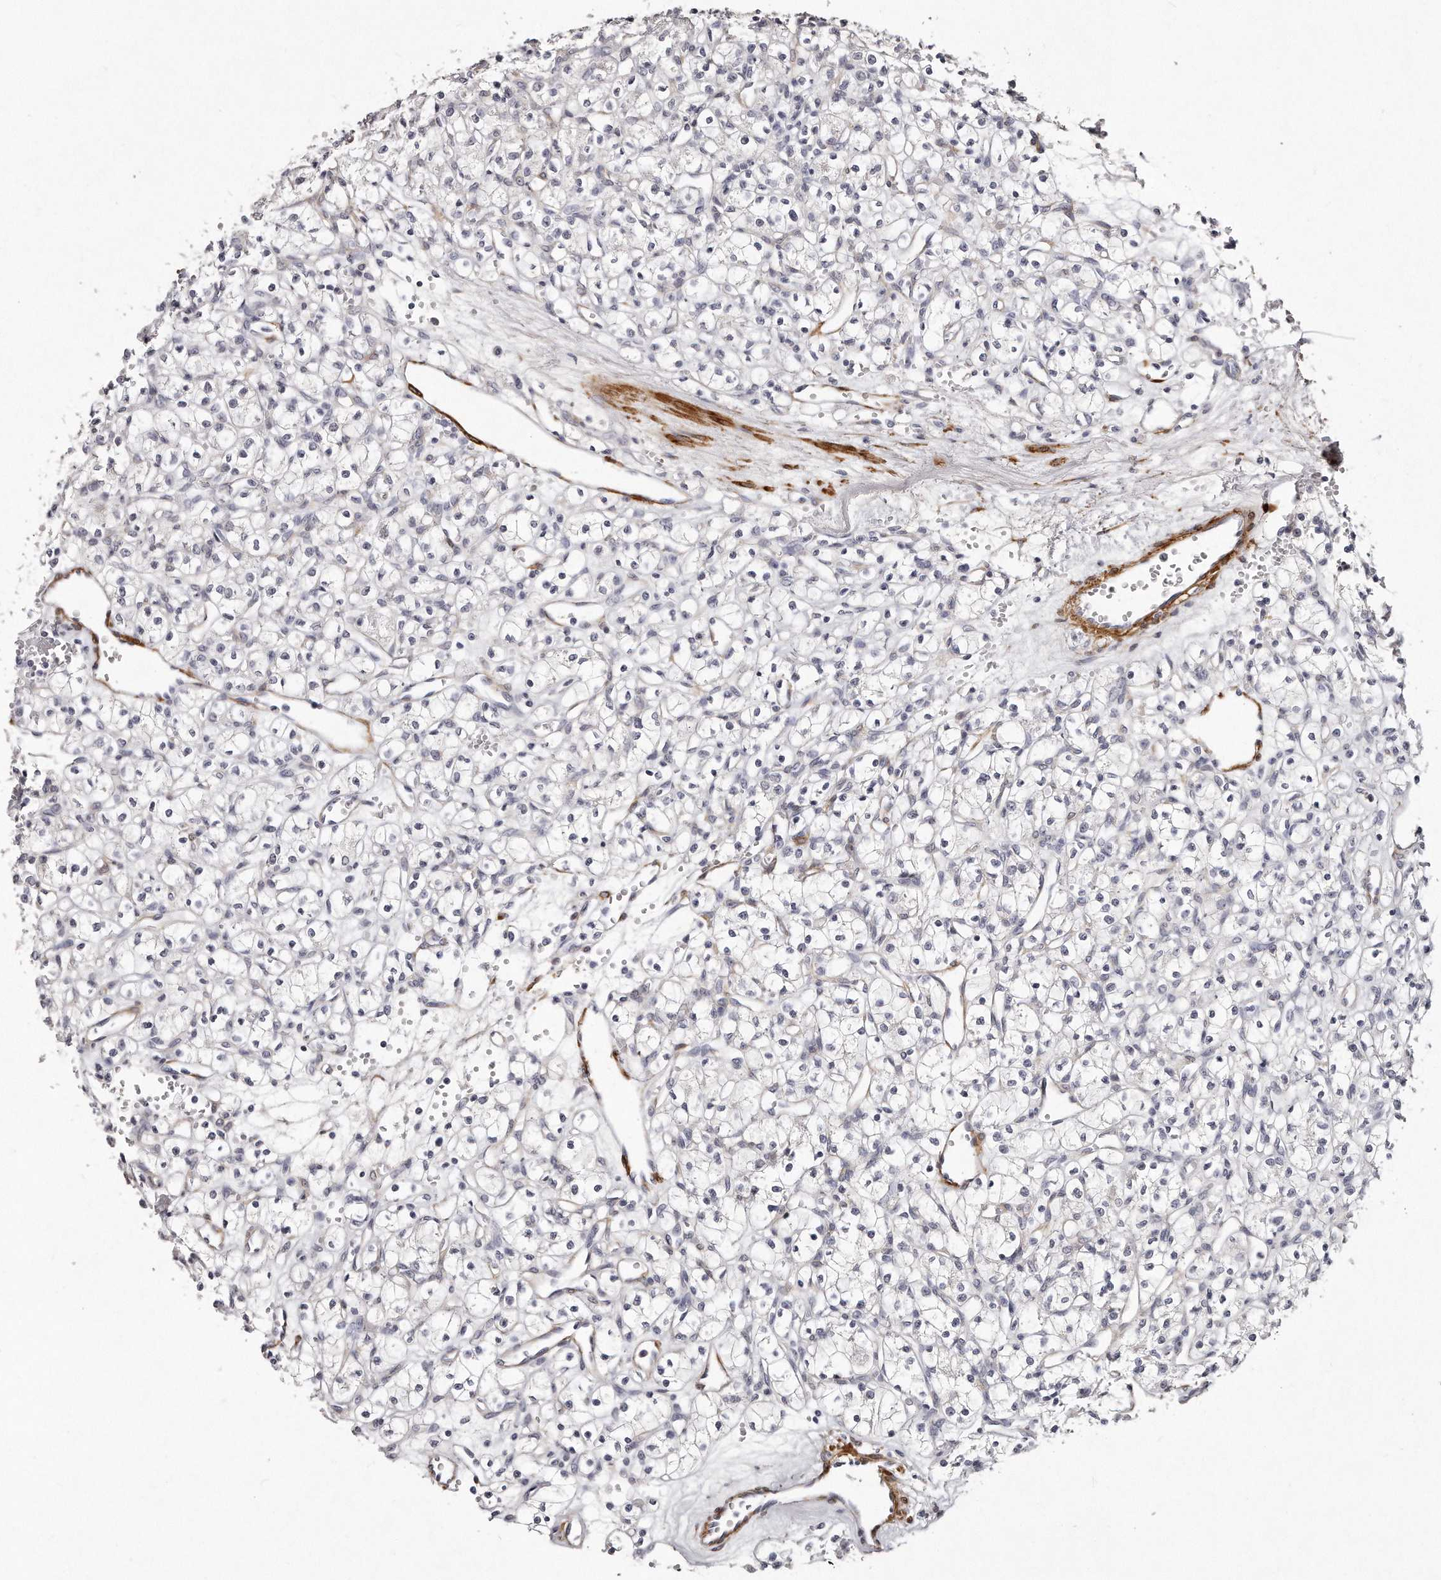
{"staining": {"intensity": "negative", "quantity": "none", "location": "none"}, "tissue": "renal cancer", "cell_type": "Tumor cells", "image_type": "cancer", "snomed": [{"axis": "morphology", "description": "Adenocarcinoma, NOS"}, {"axis": "topography", "description": "Kidney"}], "caption": "Immunohistochemical staining of renal cancer (adenocarcinoma) shows no significant expression in tumor cells. Brightfield microscopy of immunohistochemistry stained with DAB (brown) and hematoxylin (blue), captured at high magnification.", "gene": "LMOD1", "patient": {"sex": "female", "age": 59}}